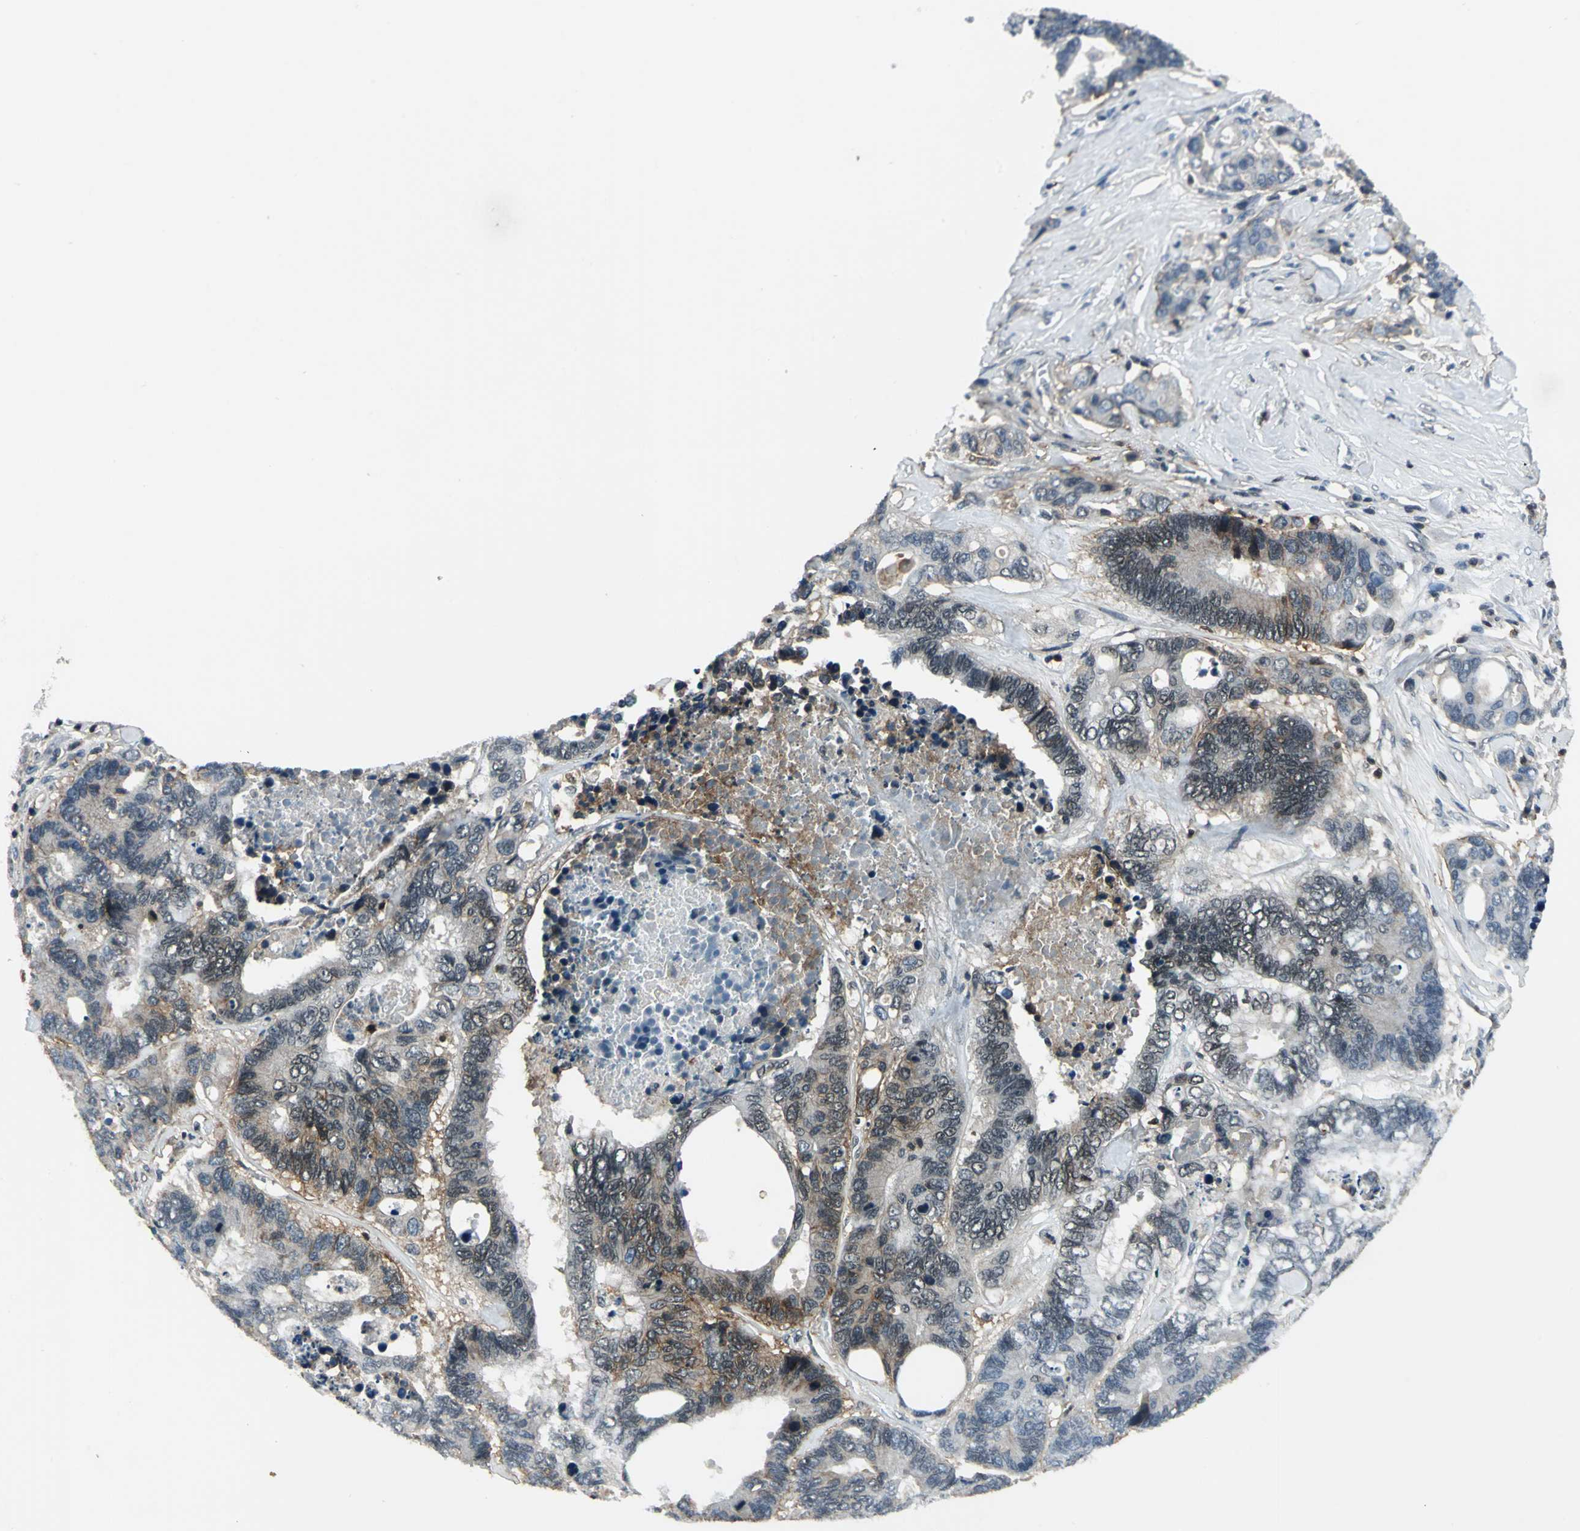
{"staining": {"intensity": "moderate", "quantity": "25%-75%", "location": "cytoplasmic/membranous"}, "tissue": "colorectal cancer", "cell_type": "Tumor cells", "image_type": "cancer", "snomed": [{"axis": "morphology", "description": "Adenocarcinoma, NOS"}, {"axis": "topography", "description": "Rectum"}], "caption": "Immunohistochemical staining of adenocarcinoma (colorectal) reveals medium levels of moderate cytoplasmic/membranous protein expression in approximately 25%-75% of tumor cells. (DAB = brown stain, brightfield microscopy at high magnification).", "gene": "NR2C2", "patient": {"sex": "male", "age": 55}}